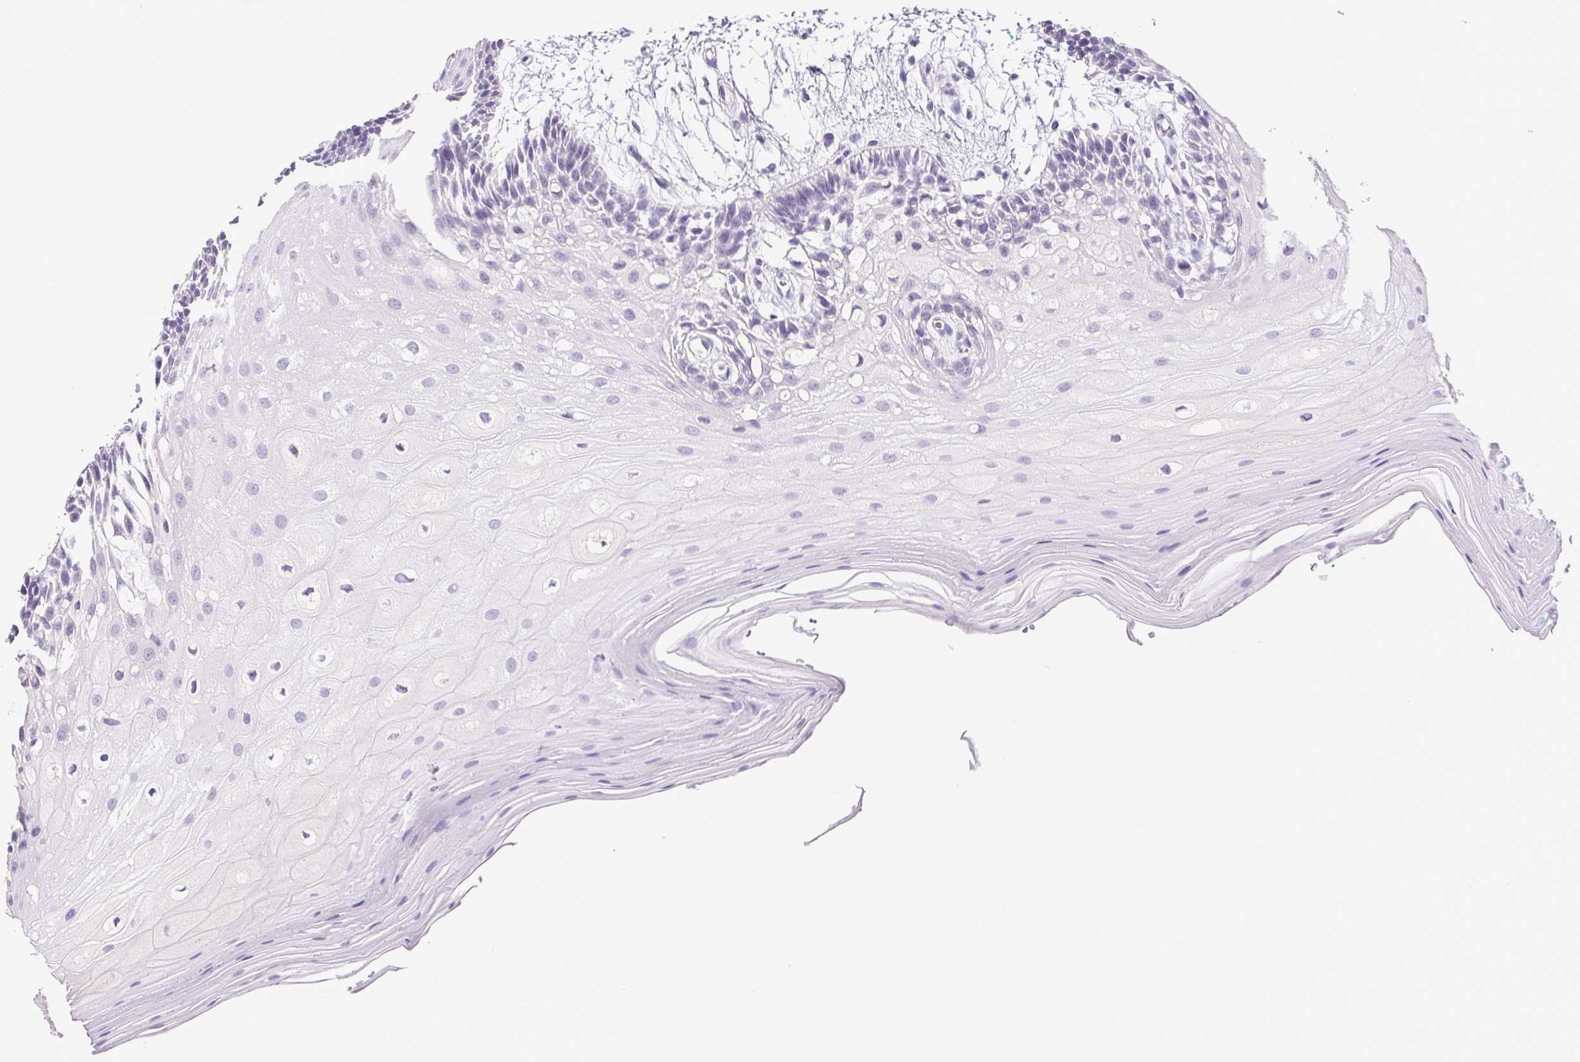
{"staining": {"intensity": "negative", "quantity": "none", "location": "none"}, "tissue": "oral mucosa", "cell_type": "Squamous epithelial cells", "image_type": "normal", "snomed": [{"axis": "morphology", "description": "Normal tissue, NOS"}, {"axis": "morphology", "description": "Squamous cell carcinoma, NOS"}, {"axis": "topography", "description": "Oral tissue"}, {"axis": "topography", "description": "Tounge, NOS"}, {"axis": "topography", "description": "Head-Neck"}], "caption": "A micrograph of oral mucosa stained for a protein exhibits no brown staining in squamous epithelial cells. Nuclei are stained in blue.", "gene": "PAPPA2", "patient": {"sex": "male", "age": 62}}